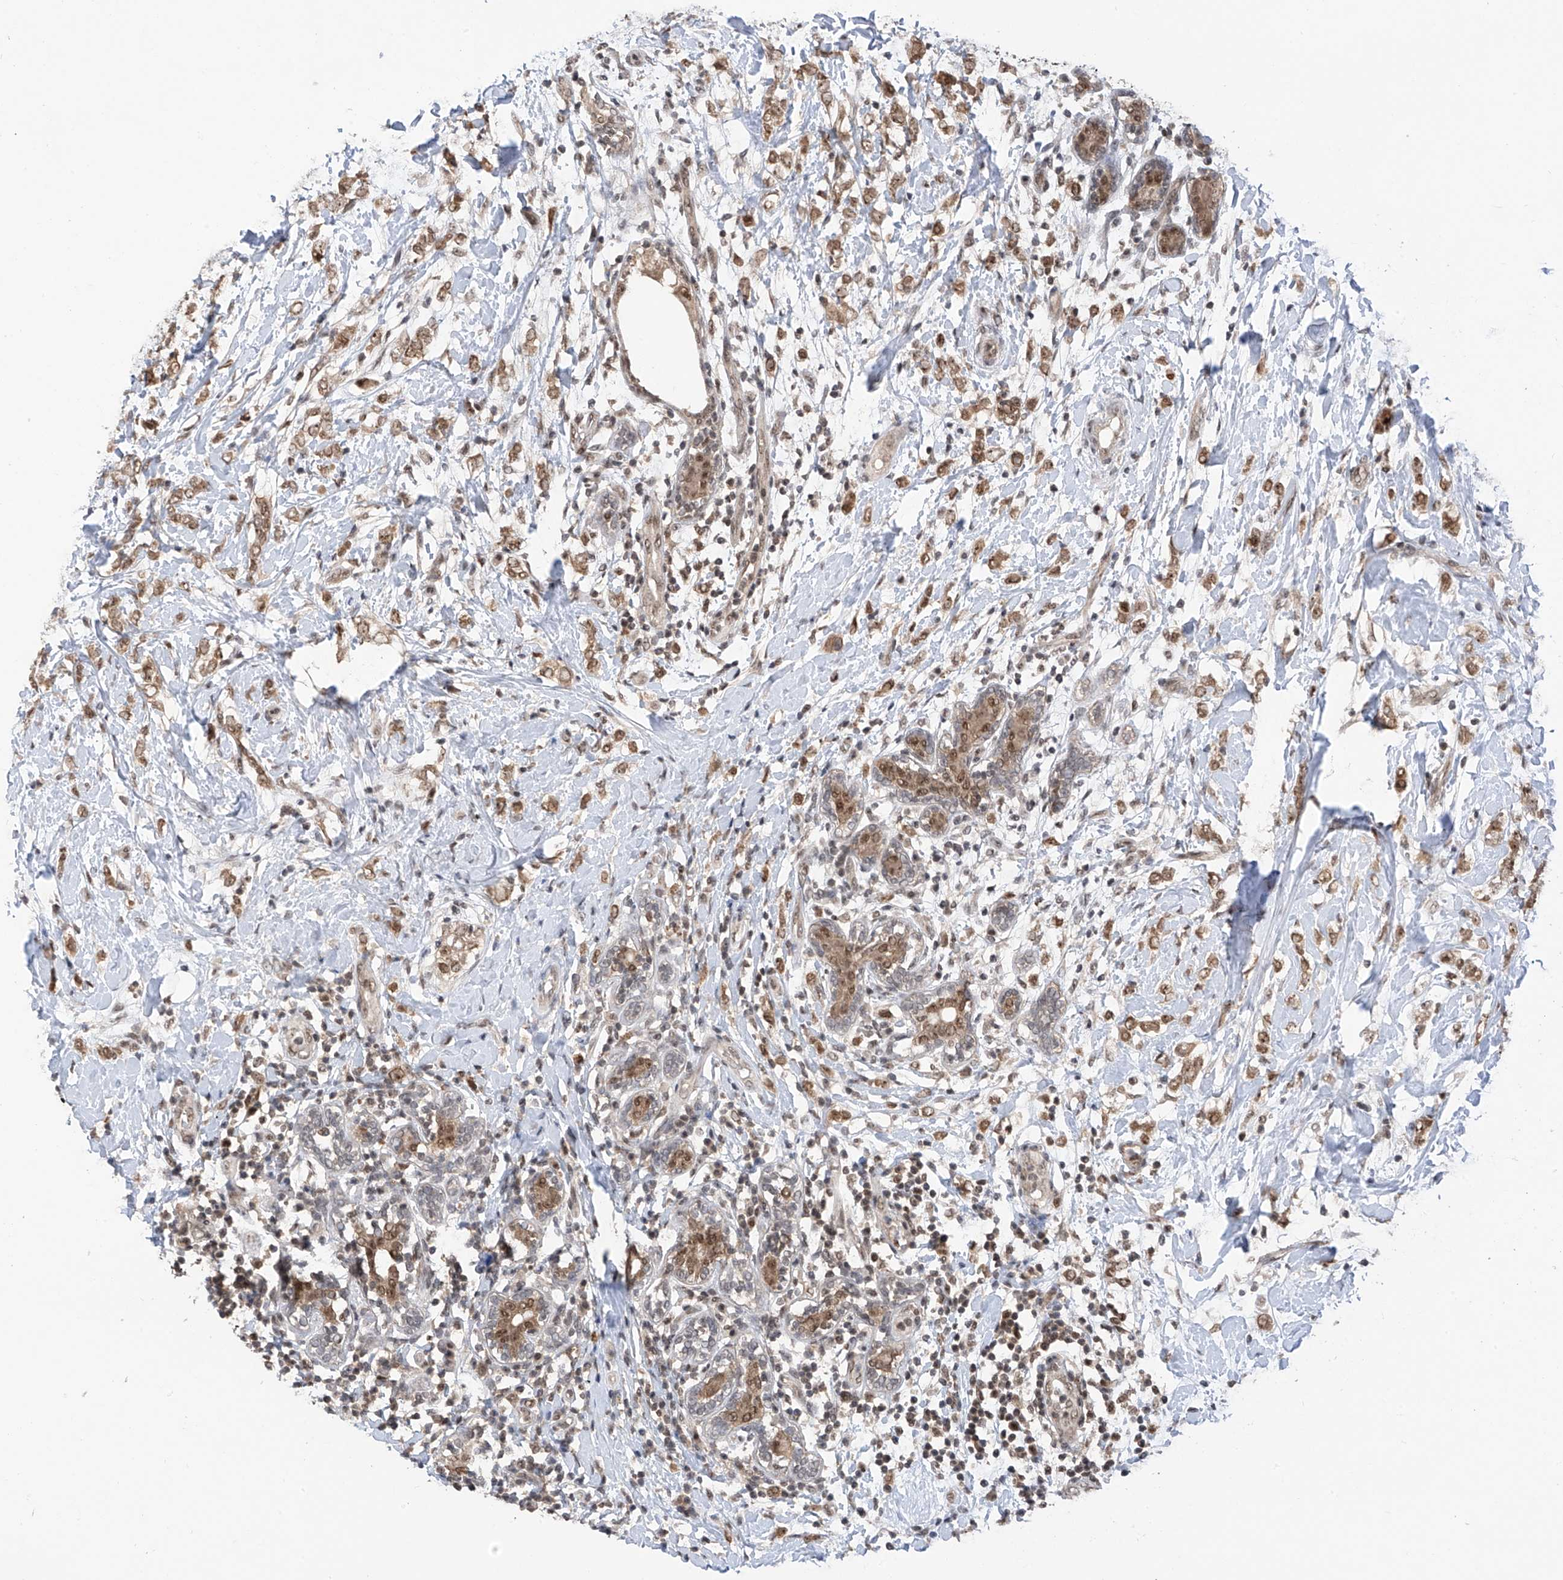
{"staining": {"intensity": "moderate", "quantity": ">75%", "location": "nuclear"}, "tissue": "breast cancer", "cell_type": "Tumor cells", "image_type": "cancer", "snomed": [{"axis": "morphology", "description": "Normal tissue, NOS"}, {"axis": "morphology", "description": "Lobular carcinoma"}, {"axis": "topography", "description": "Breast"}], "caption": "Immunohistochemical staining of human lobular carcinoma (breast) displays medium levels of moderate nuclear staining in about >75% of tumor cells.", "gene": "RPAIN", "patient": {"sex": "female", "age": 47}}